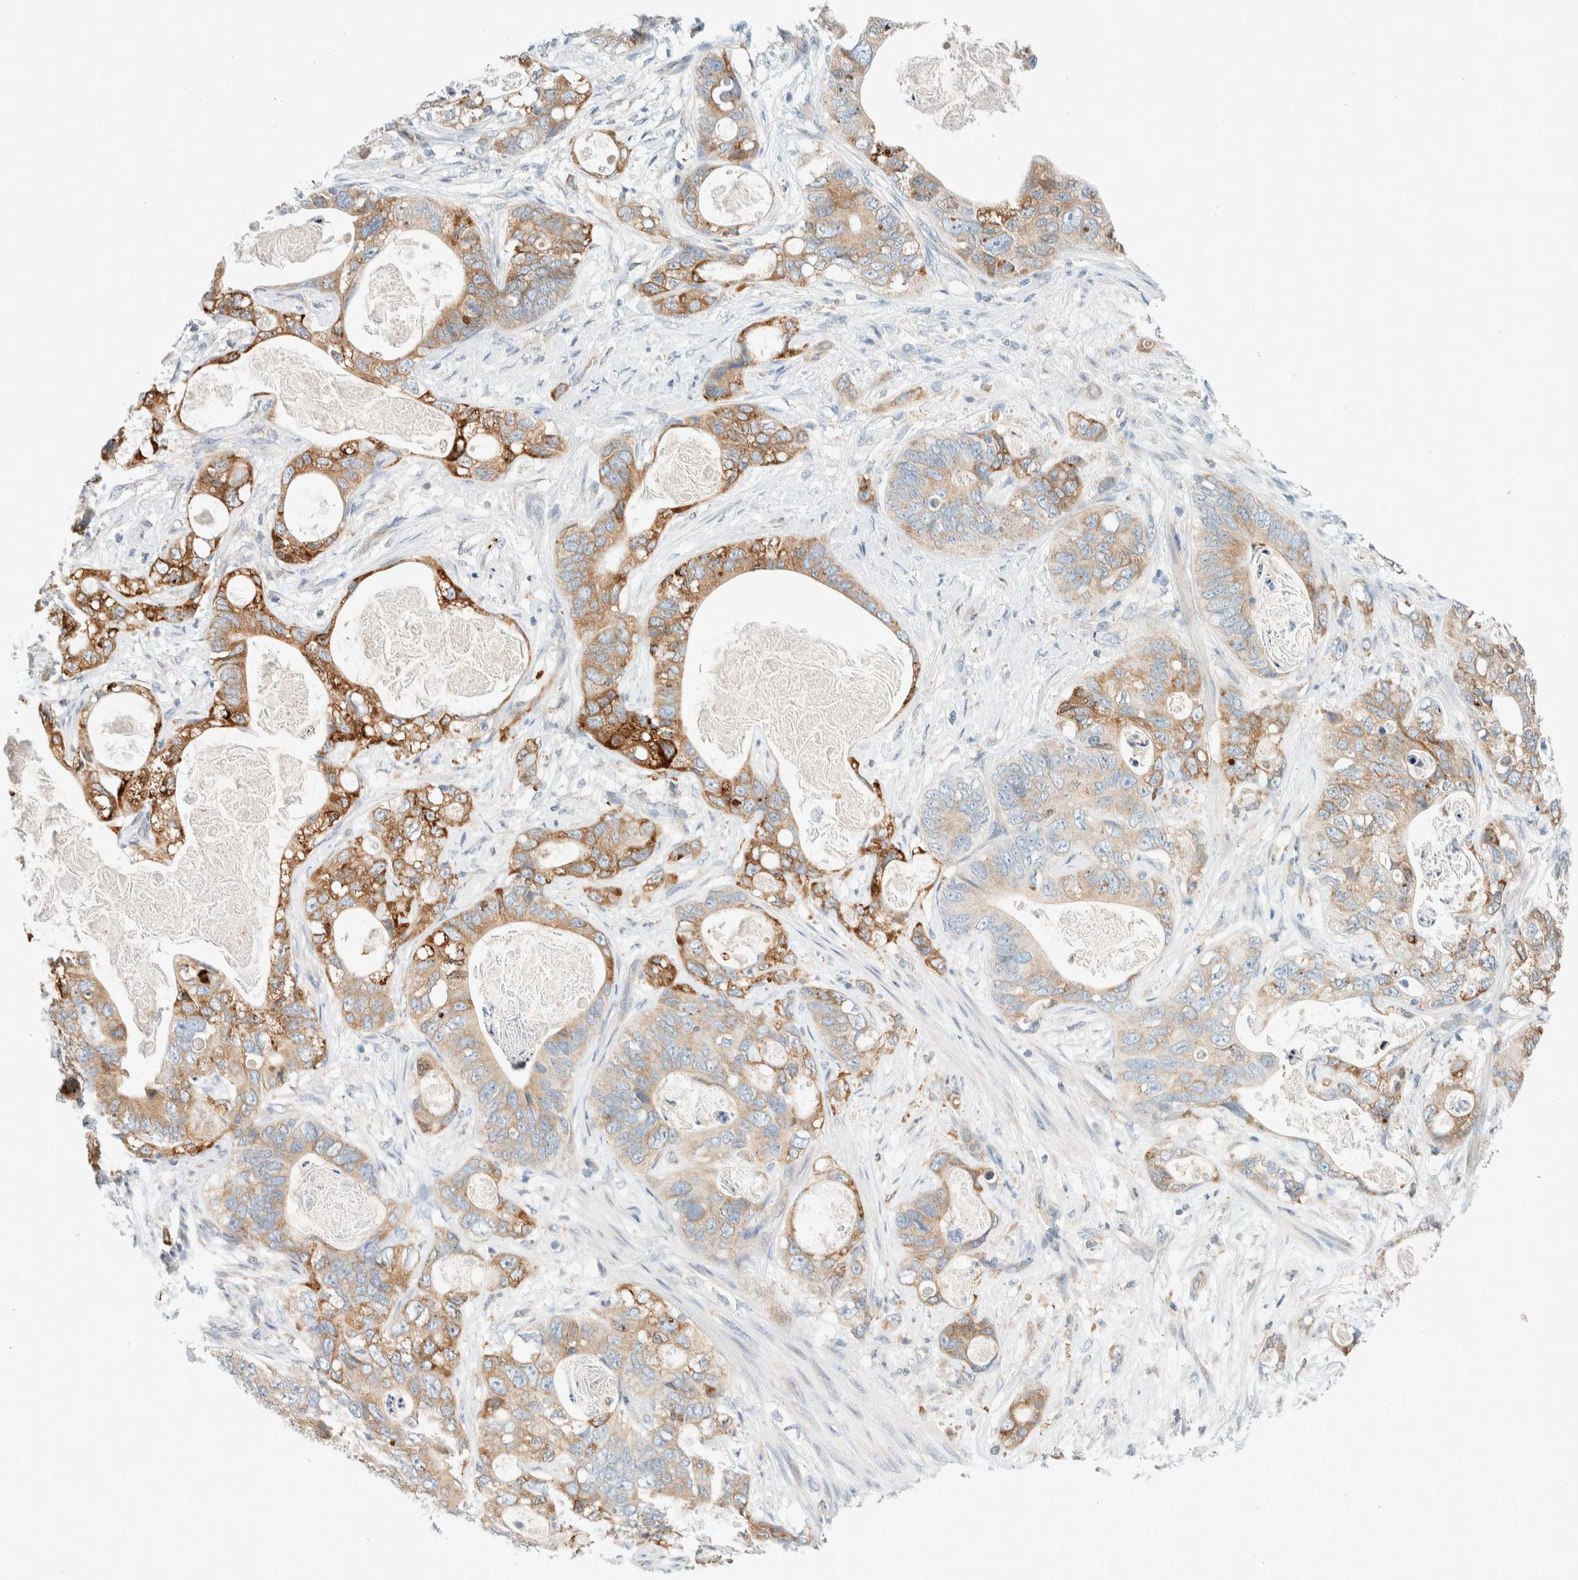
{"staining": {"intensity": "moderate", "quantity": ">75%", "location": "cytoplasmic/membranous"}, "tissue": "stomach cancer", "cell_type": "Tumor cells", "image_type": "cancer", "snomed": [{"axis": "morphology", "description": "Normal tissue, NOS"}, {"axis": "morphology", "description": "Adenocarcinoma, NOS"}, {"axis": "topography", "description": "Stomach"}], "caption": "A high-resolution image shows IHC staining of stomach cancer (adenocarcinoma), which demonstrates moderate cytoplasmic/membranous staining in approximately >75% of tumor cells. The protein of interest is stained brown, and the nuclei are stained in blue (DAB (3,3'-diaminobenzidine) IHC with brightfield microscopy, high magnification).", "gene": "SUMF2", "patient": {"sex": "female", "age": 89}}